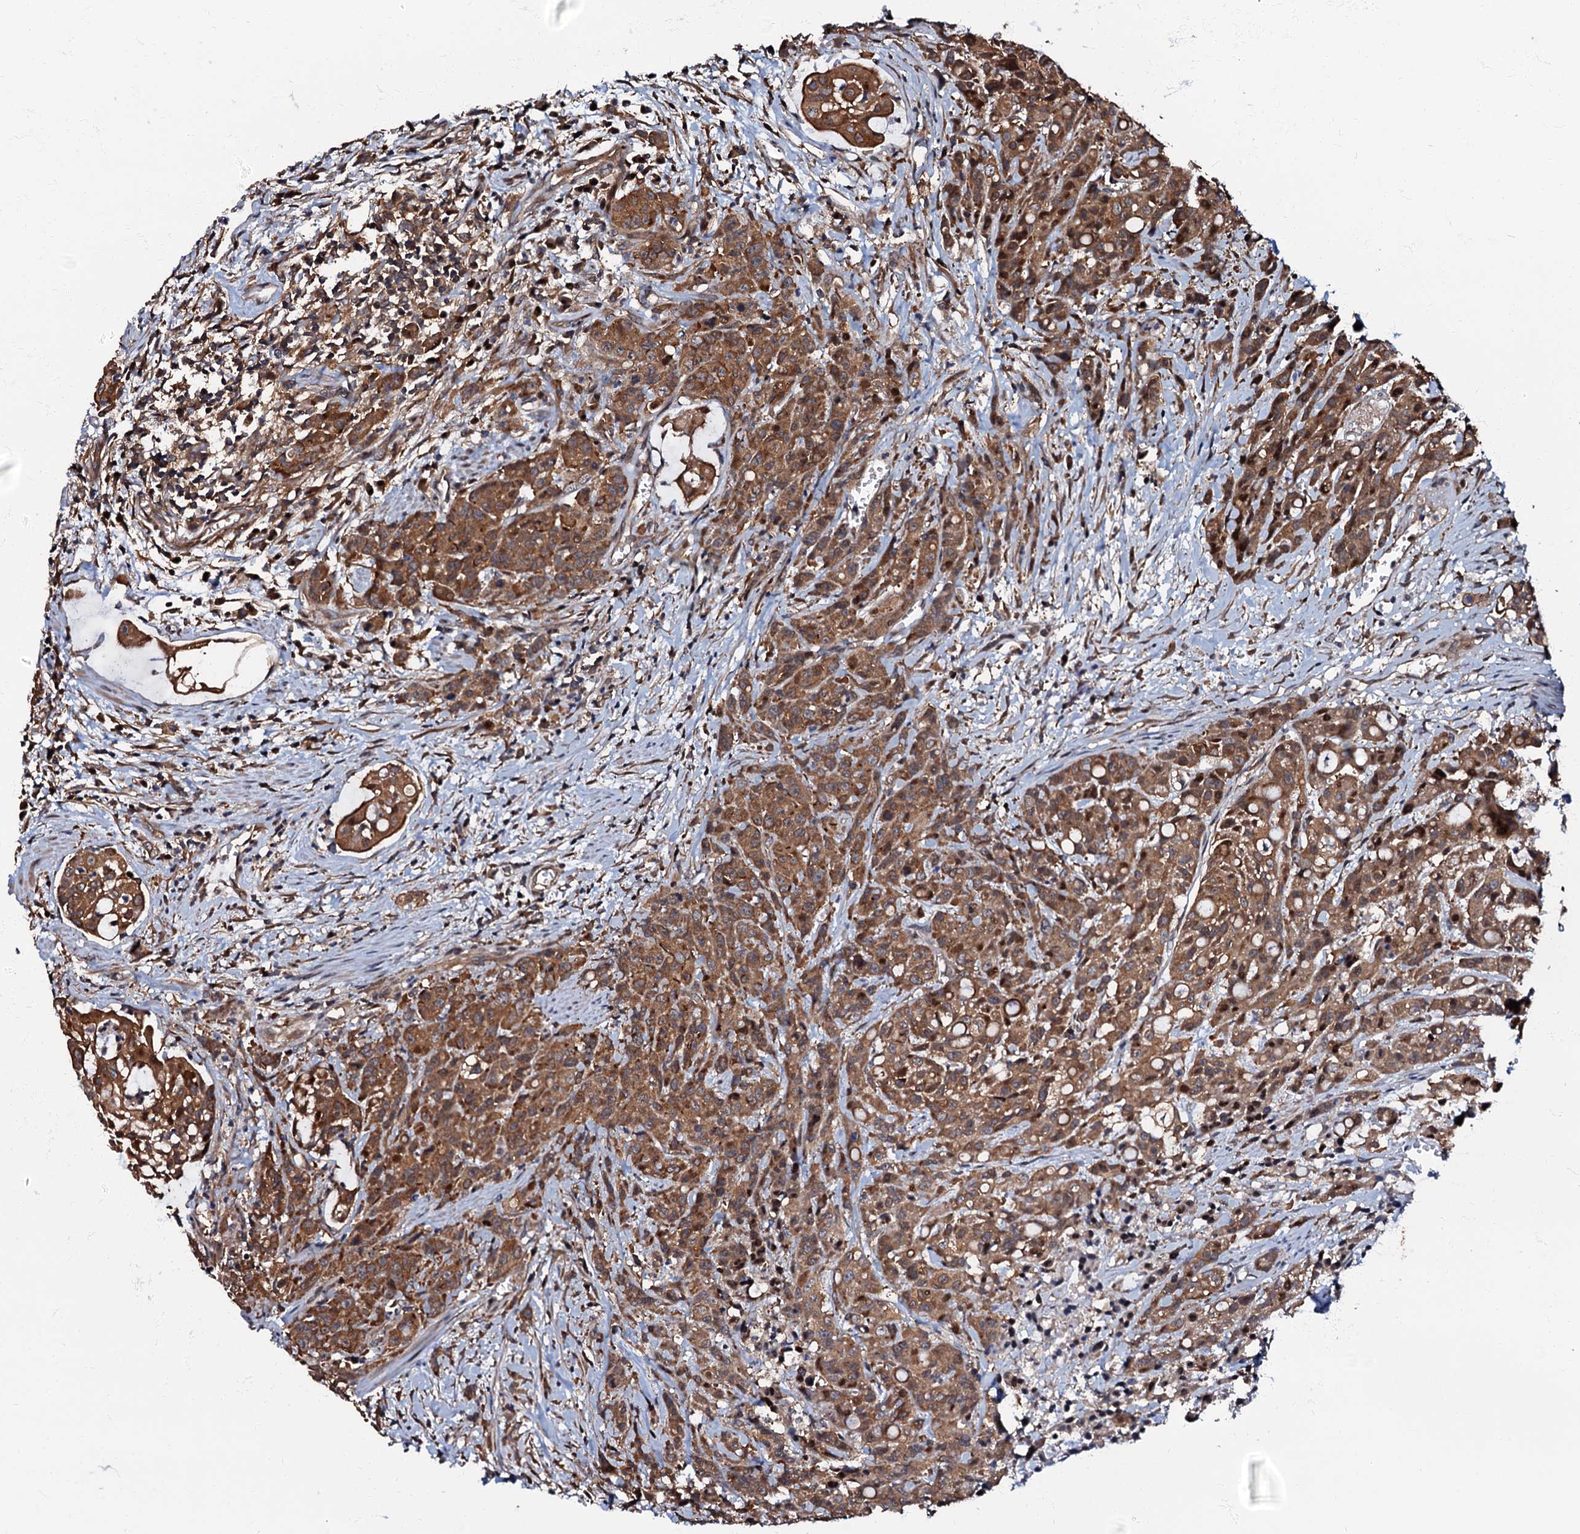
{"staining": {"intensity": "moderate", "quantity": ">75%", "location": "cytoplasmic/membranous"}, "tissue": "colorectal cancer", "cell_type": "Tumor cells", "image_type": "cancer", "snomed": [{"axis": "morphology", "description": "Adenocarcinoma, NOS"}, {"axis": "topography", "description": "Colon"}], "caption": "Brown immunohistochemical staining in human colorectal cancer (adenocarcinoma) shows moderate cytoplasmic/membranous staining in approximately >75% of tumor cells.", "gene": "OSBP", "patient": {"sex": "male", "age": 62}}